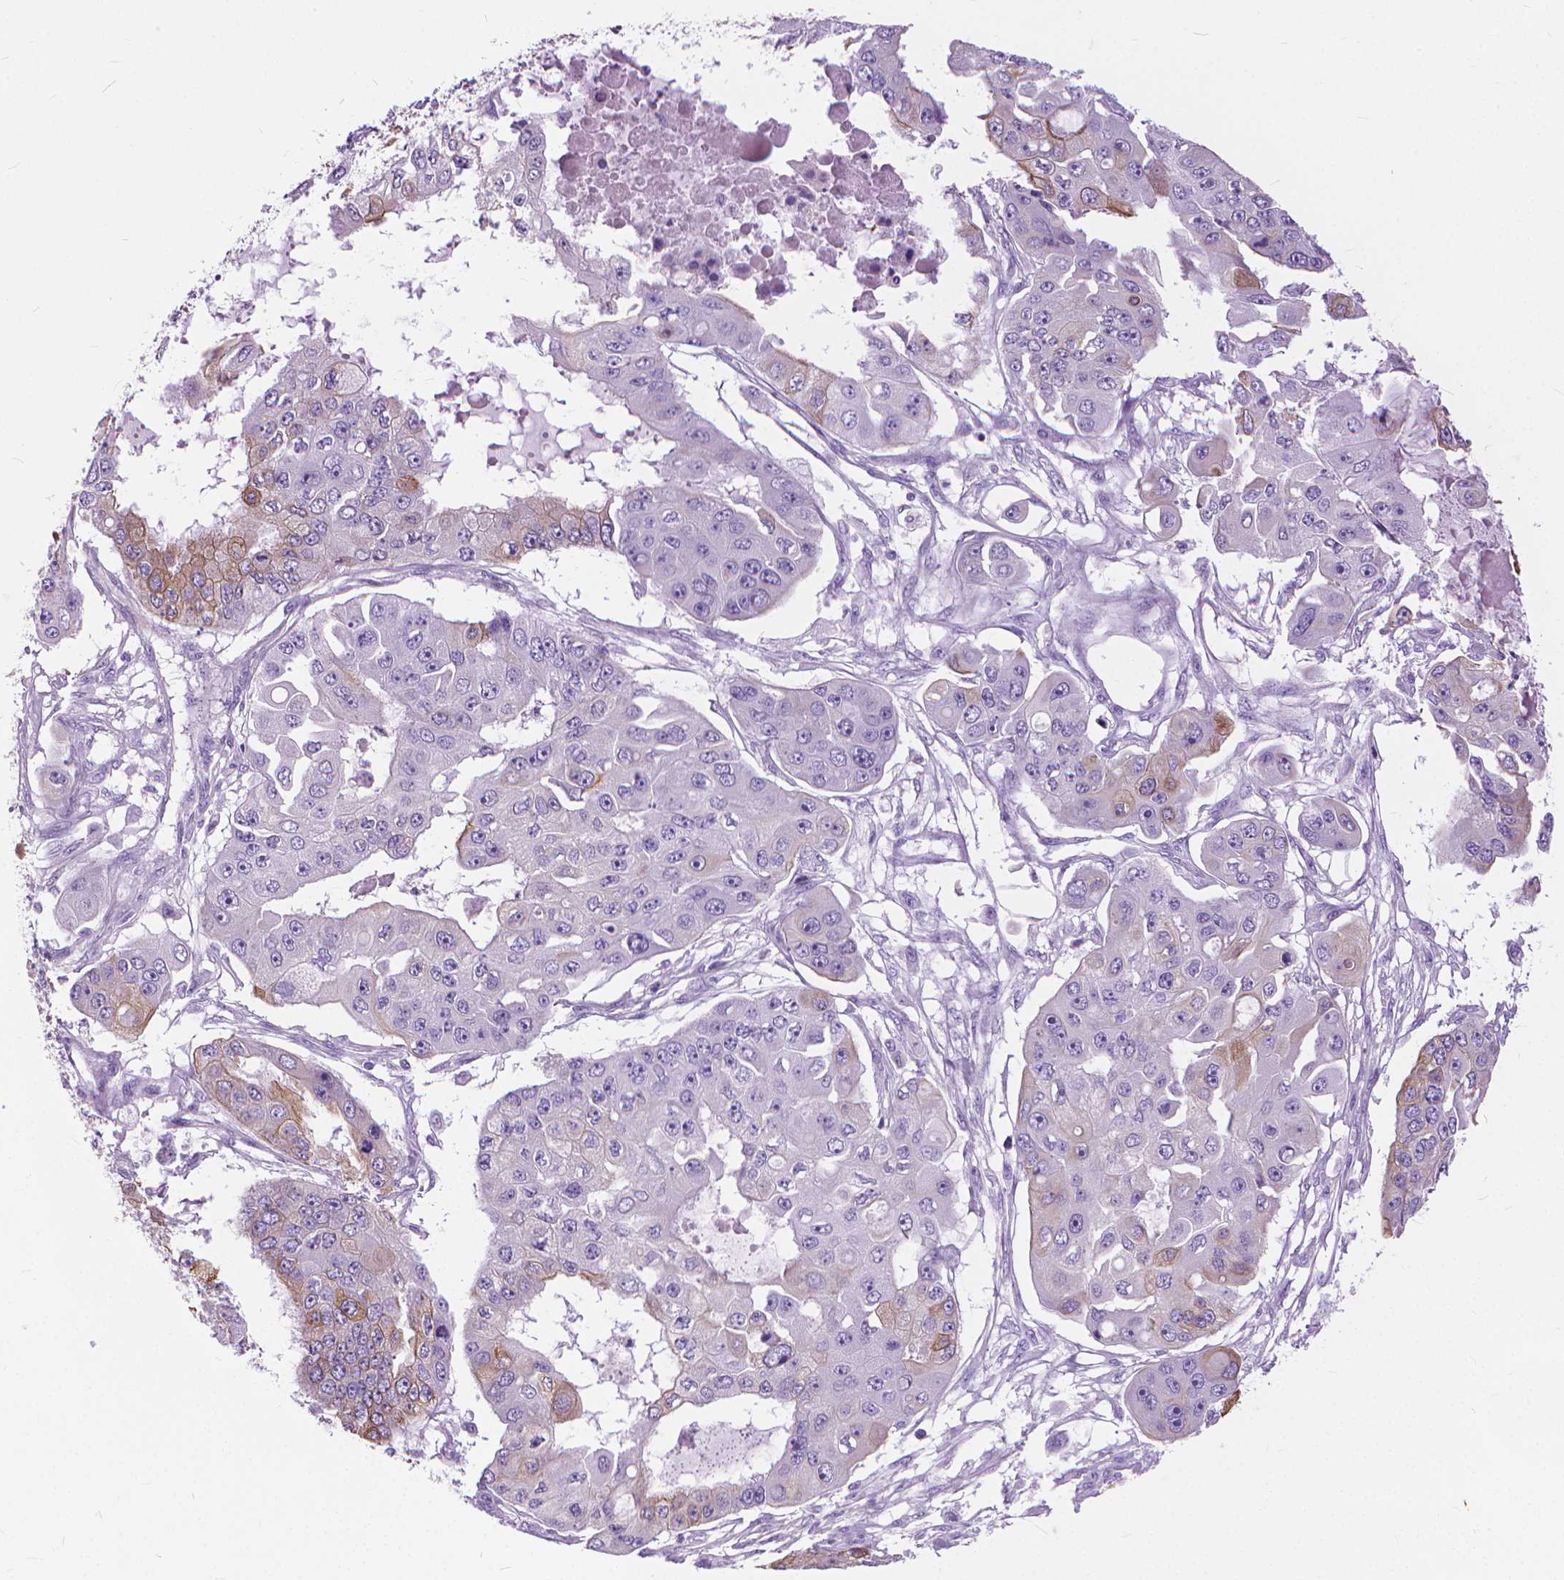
{"staining": {"intensity": "weak", "quantity": "<25%", "location": "cytoplasmic/membranous"}, "tissue": "ovarian cancer", "cell_type": "Tumor cells", "image_type": "cancer", "snomed": [{"axis": "morphology", "description": "Cystadenocarcinoma, serous, NOS"}, {"axis": "topography", "description": "Ovary"}], "caption": "Immunohistochemistry (IHC) histopathology image of ovarian serous cystadenocarcinoma stained for a protein (brown), which reveals no expression in tumor cells.", "gene": "HTR2B", "patient": {"sex": "female", "age": 56}}